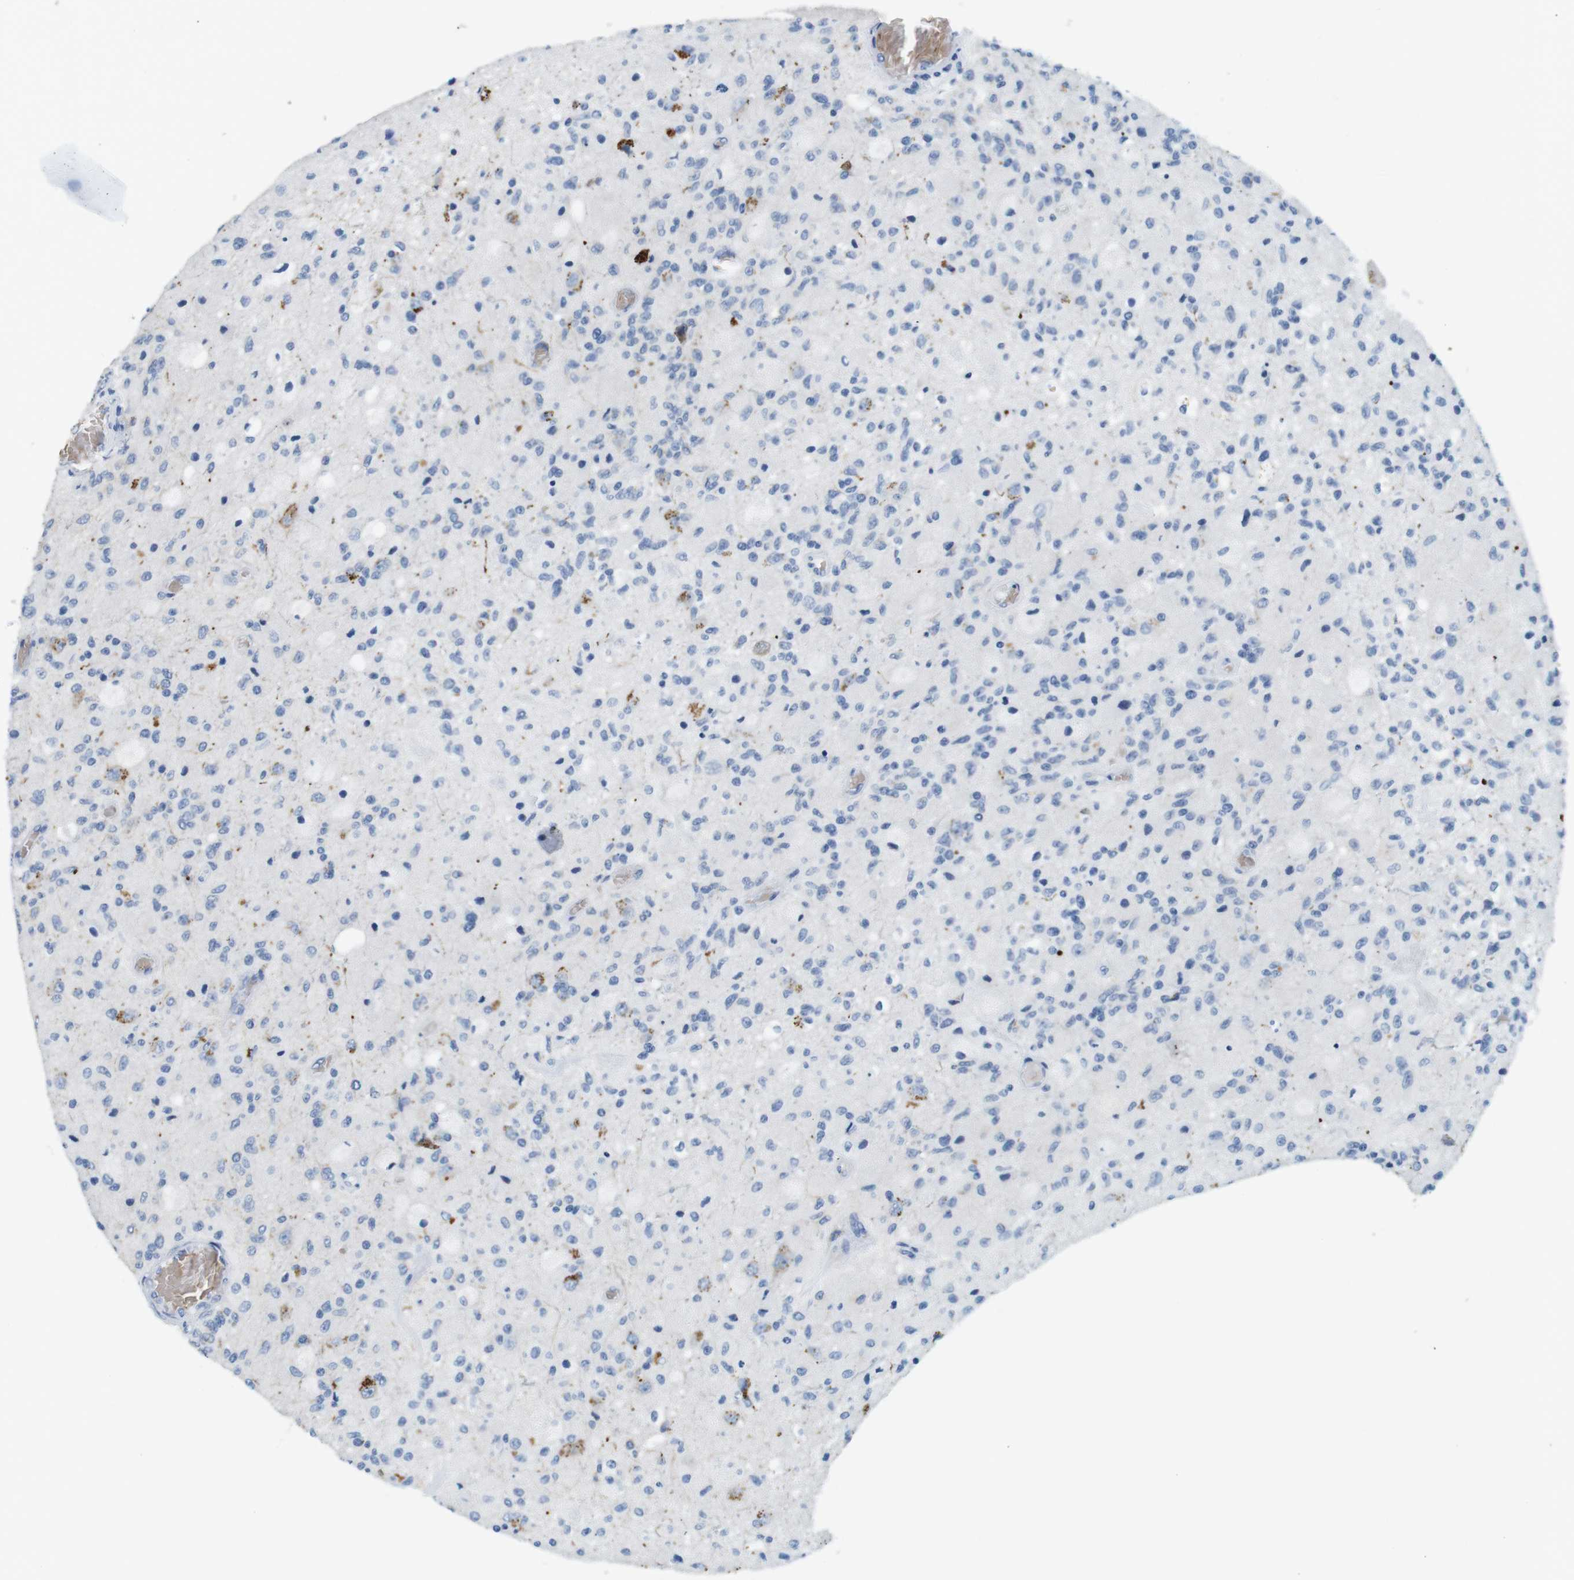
{"staining": {"intensity": "moderate", "quantity": "<25%", "location": "cytoplasmic/membranous"}, "tissue": "glioma", "cell_type": "Tumor cells", "image_type": "cancer", "snomed": [{"axis": "morphology", "description": "Normal tissue, NOS"}, {"axis": "morphology", "description": "Glioma, malignant, High grade"}, {"axis": "topography", "description": "Cerebral cortex"}], "caption": "A micrograph of human glioma stained for a protein demonstrates moderate cytoplasmic/membranous brown staining in tumor cells. The staining was performed using DAB (3,3'-diaminobenzidine) to visualize the protein expression in brown, while the nuclei were stained in blue with hematoxylin (Magnification: 20x).", "gene": "TFAP2C", "patient": {"sex": "male", "age": 77}}